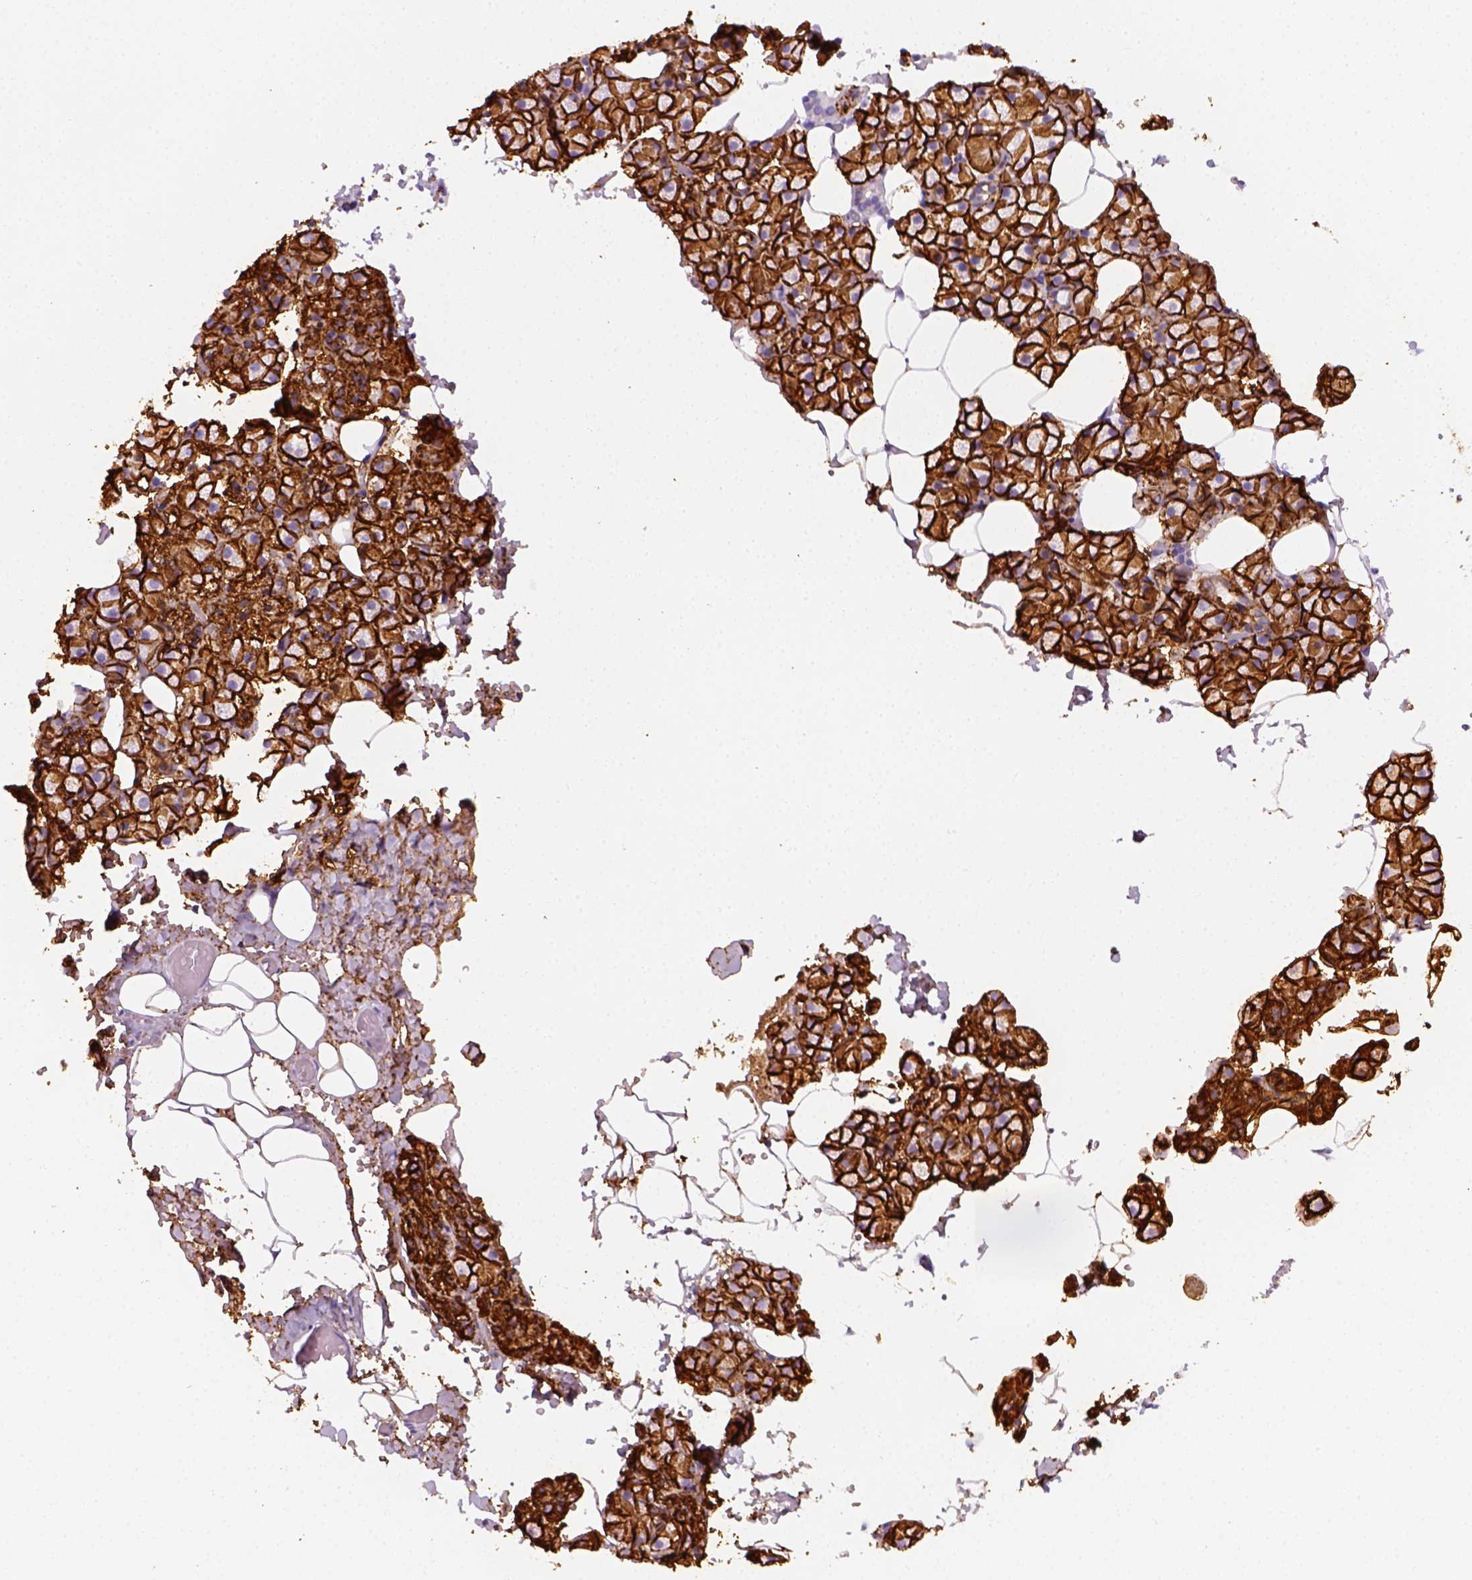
{"staining": {"intensity": "strong", "quantity": ">75%", "location": "cytoplasmic/membranous"}, "tissue": "salivary gland", "cell_type": "Glandular cells", "image_type": "normal", "snomed": [{"axis": "morphology", "description": "Normal tissue, NOS"}, {"axis": "topography", "description": "Salivary gland"}], "caption": "Immunohistochemical staining of benign salivary gland displays >75% levels of strong cytoplasmic/membranous protein expression in approximately >75% of glandular cells. (brown staining indicates protein expression, while blue staining denotes nuclei).", "gene": "AQP3", "patient": {"sex": "male", "age": 38}}